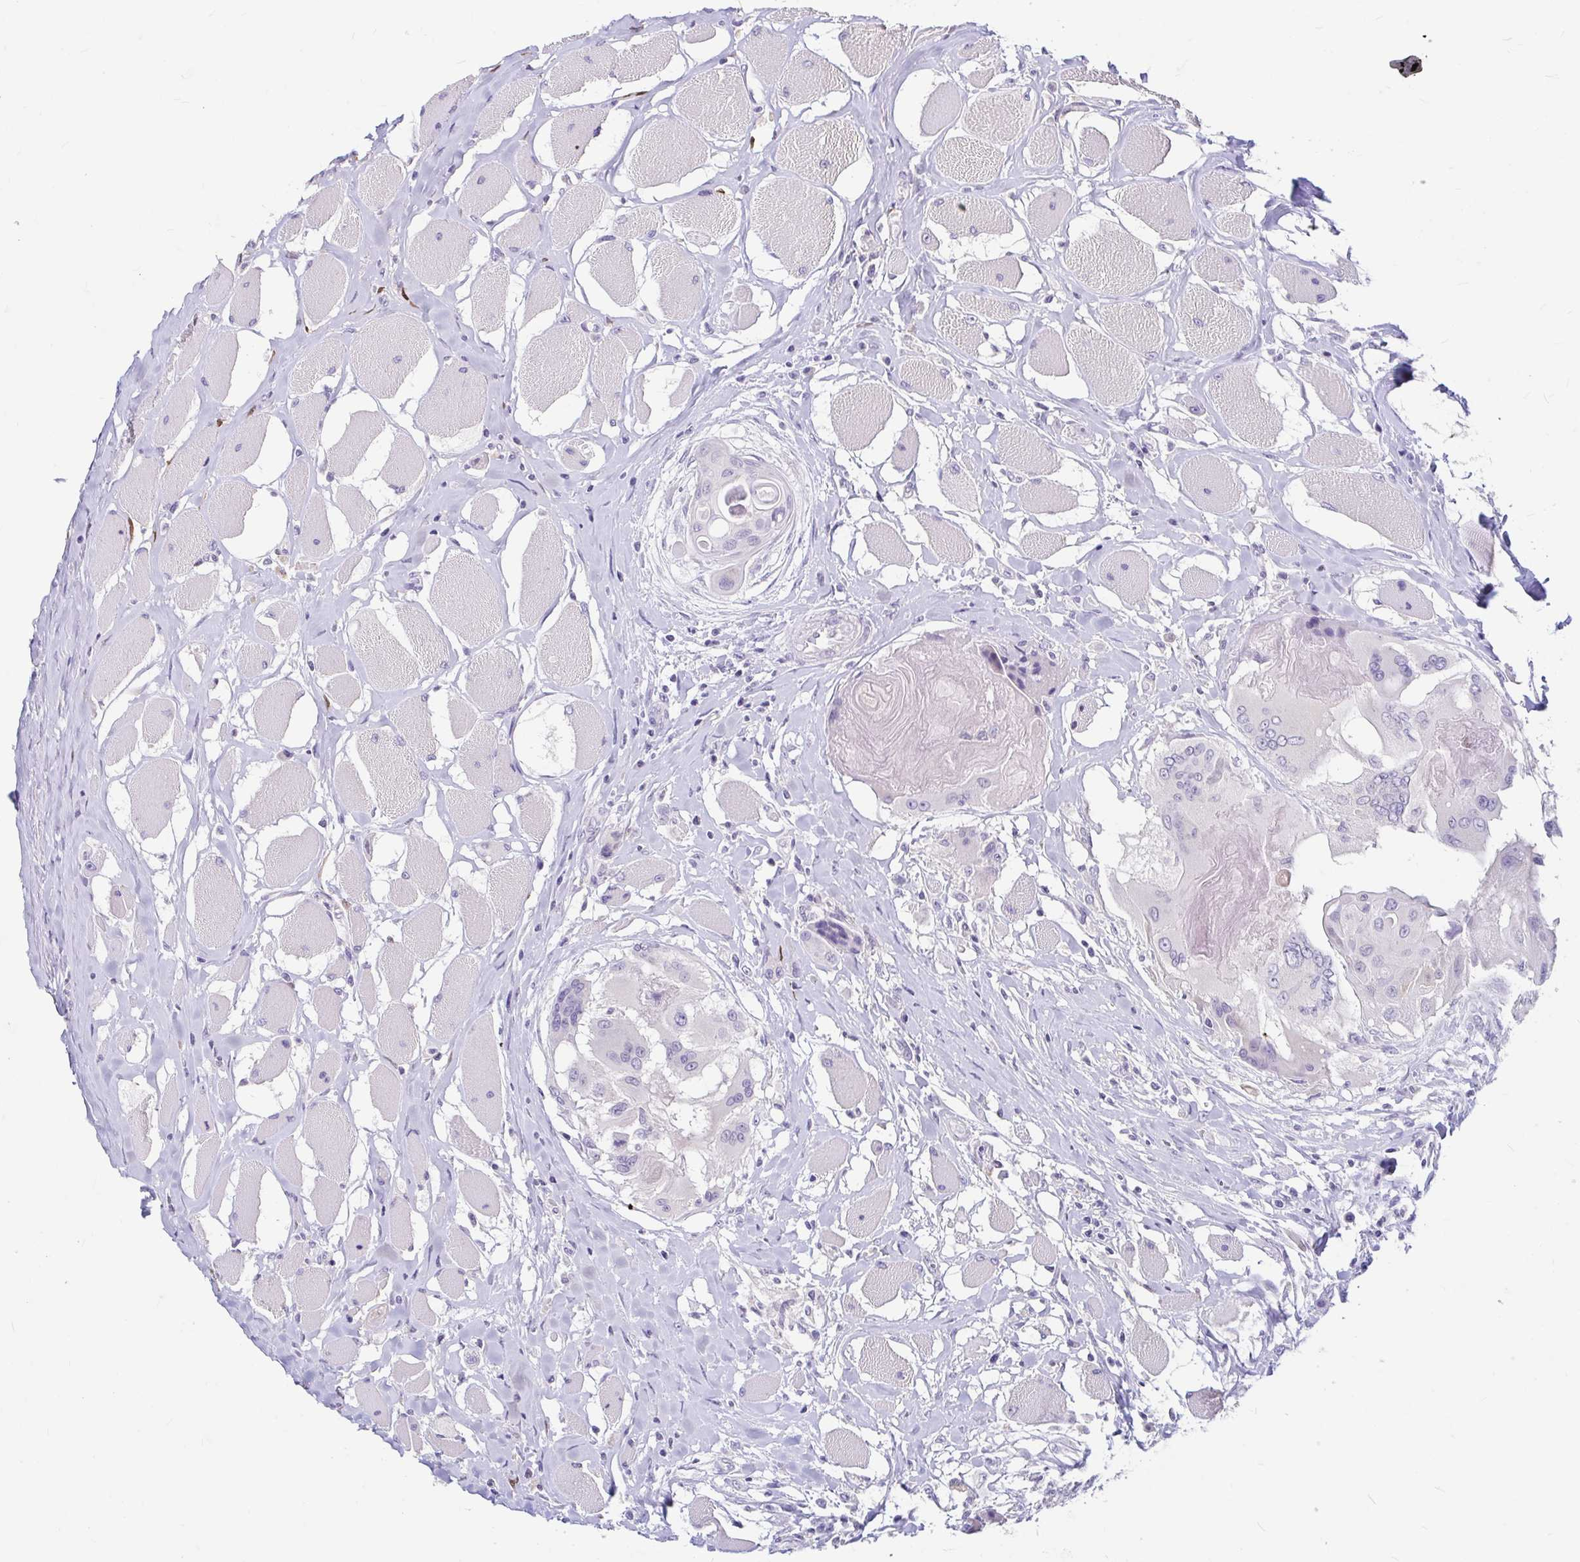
{"staining": {"intensity": "moderate", "quantity": "25%-75%", "location": "nuclear"}, "tissue": "head and neck cancer", "cell_type": "Tumor cells", "image_type": "cancer", "snomed": [{"axis": "morphology", "description": "Squamous cell carcinoma, NOS"}, {"axis": "topography", "description": "Head-Neck"}], "caption": "Head and neck squamous cell carcinoma tissue demonstrates moderate nuclear positivity in about 25%-75% of tumor cells, visualized by immunohistochemistry. The staining was performed using DAB (3,3'-diaminobenzidine), with brown indicating positive protein expression. Nuclei are stained blue with hematoxylin.", "gene": "ADH1A", "patient": {"sex": "female", "age": 73}}